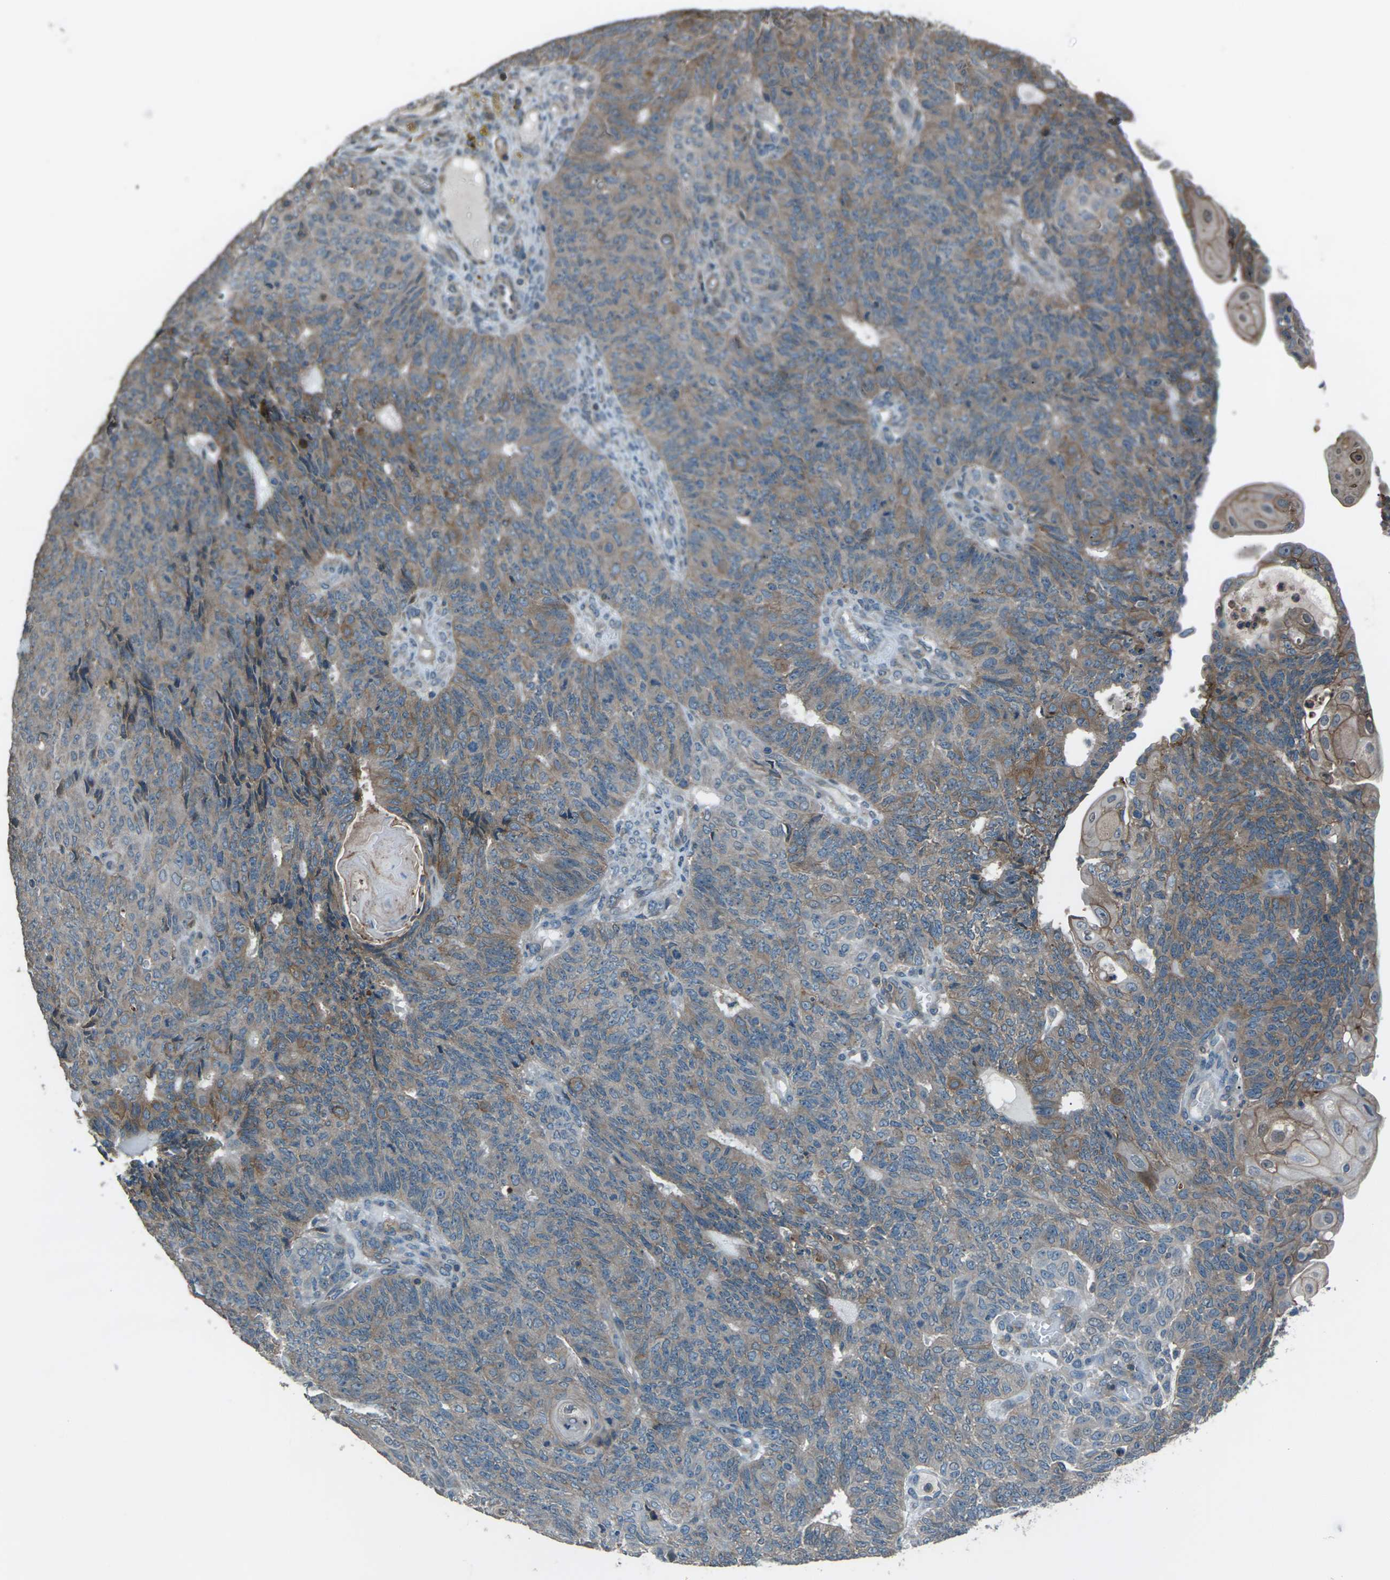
{"staining": {"intensity": "weak", "quantity": ">75%", "location": "cytoplasmic/membranous"}, "tissue": "endometrial cancer", "cell_type": "Tumor cells", "image_type": "cancer", "snomed": [{"axis": "morphology", "description": "Adenocarcinoma, NOS"}, {"axis": "topography", "description": "Endometrium"}], "caption": "This is a micrograph of IHC staining of endometrial cancer (adenocarcinoma), which shows weak expression in the cytoplasmic/membranous of tumor cells.", "gene": "CMTM4", "patient": {"sex": "female", "age": 32}}